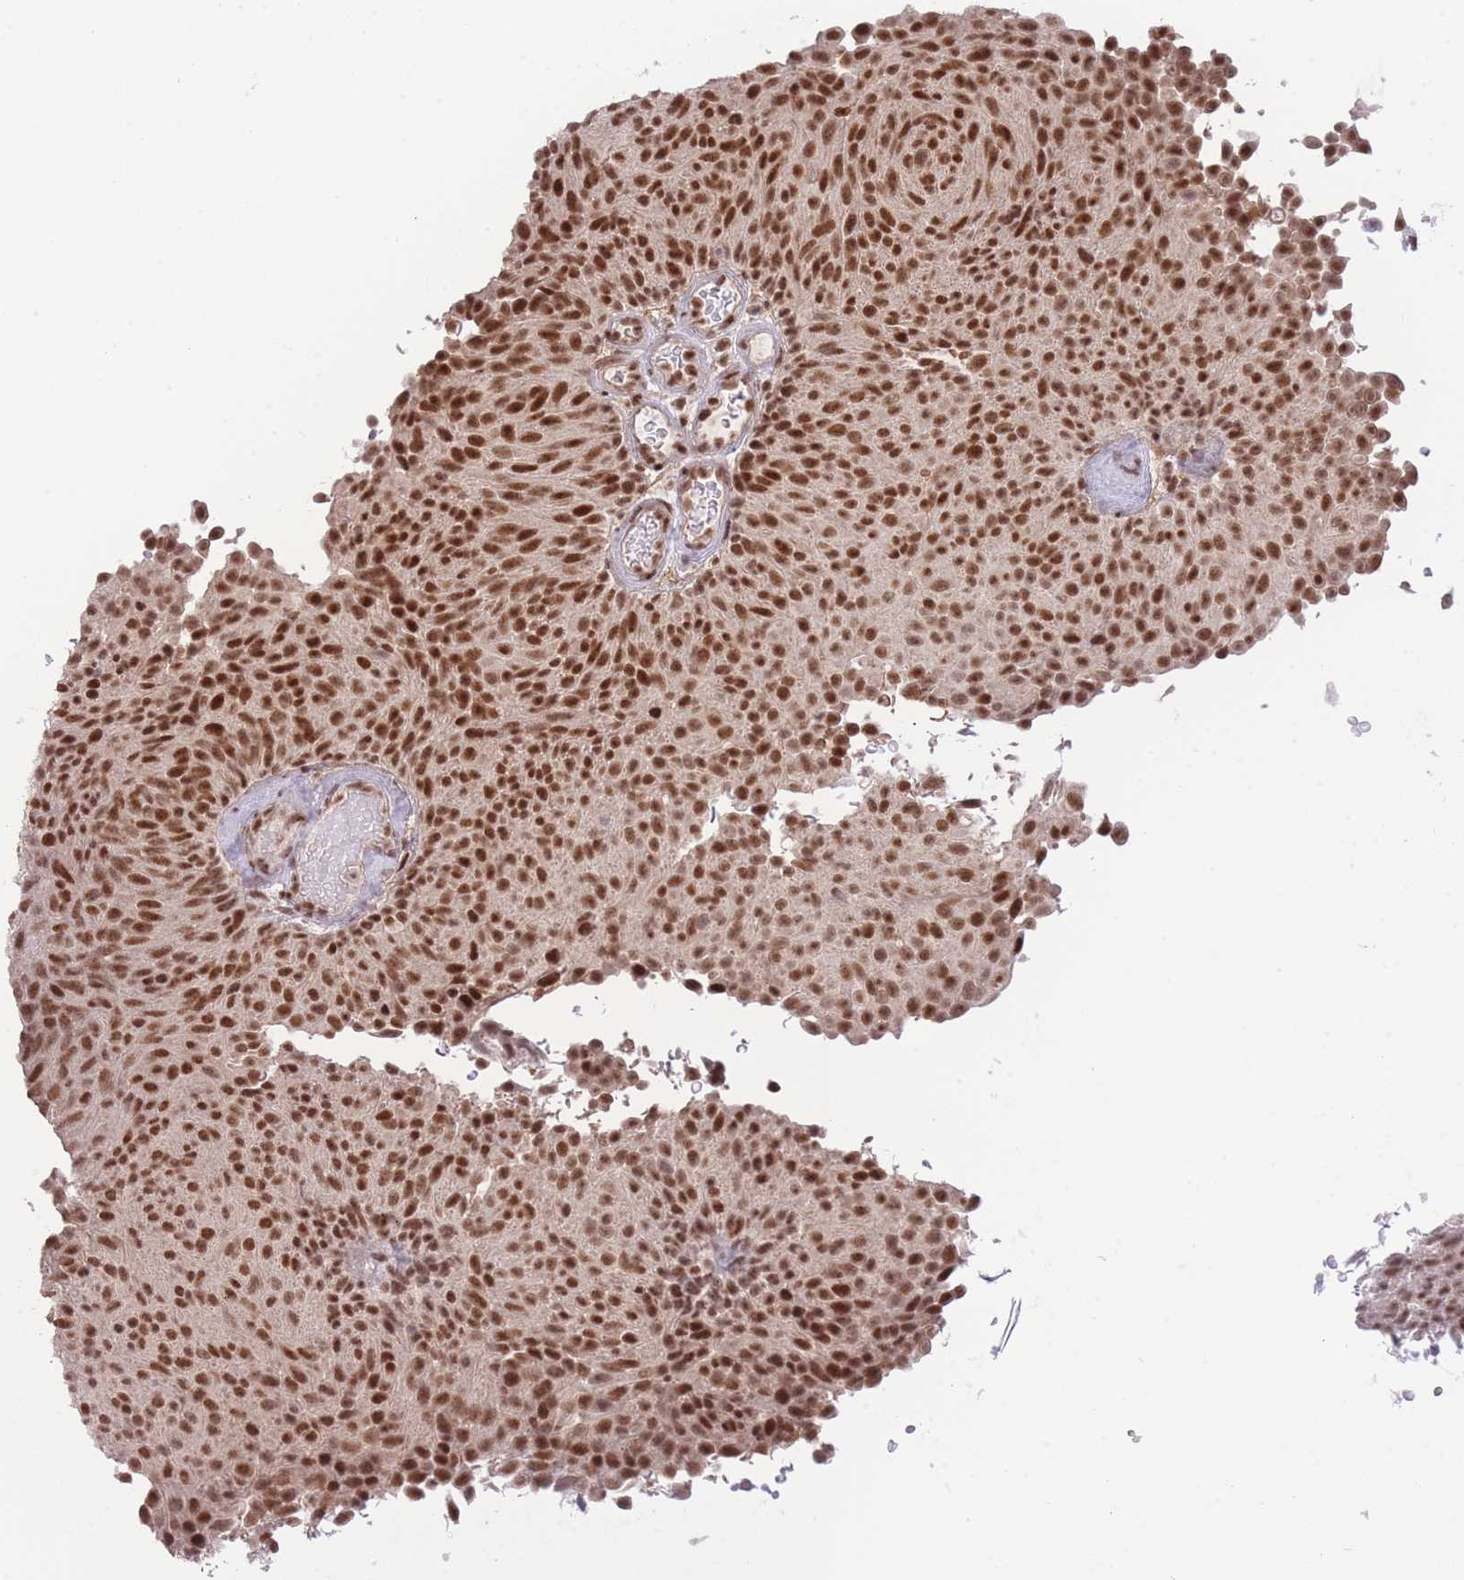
{"staining": {"intensity": "strong", "quantity": ">75%", "location": "nuclear"}, "tissue": "urothelial cancer", "cell_type": "Tumor cells", "image_type": "cancer", "snomed": [{"axis": "morphology", "description": "Urothelial carcinoma, Low grade"}, {"axis": "topography", "description": "Urinary bladder"}], "caption": "Brown immunohistochemical staining in human urothelial cancer shows strong nuclear staining in about >75% of tumor cells.", "gene": "CARD8", "patient": {"sex": "male", "age": 78}}